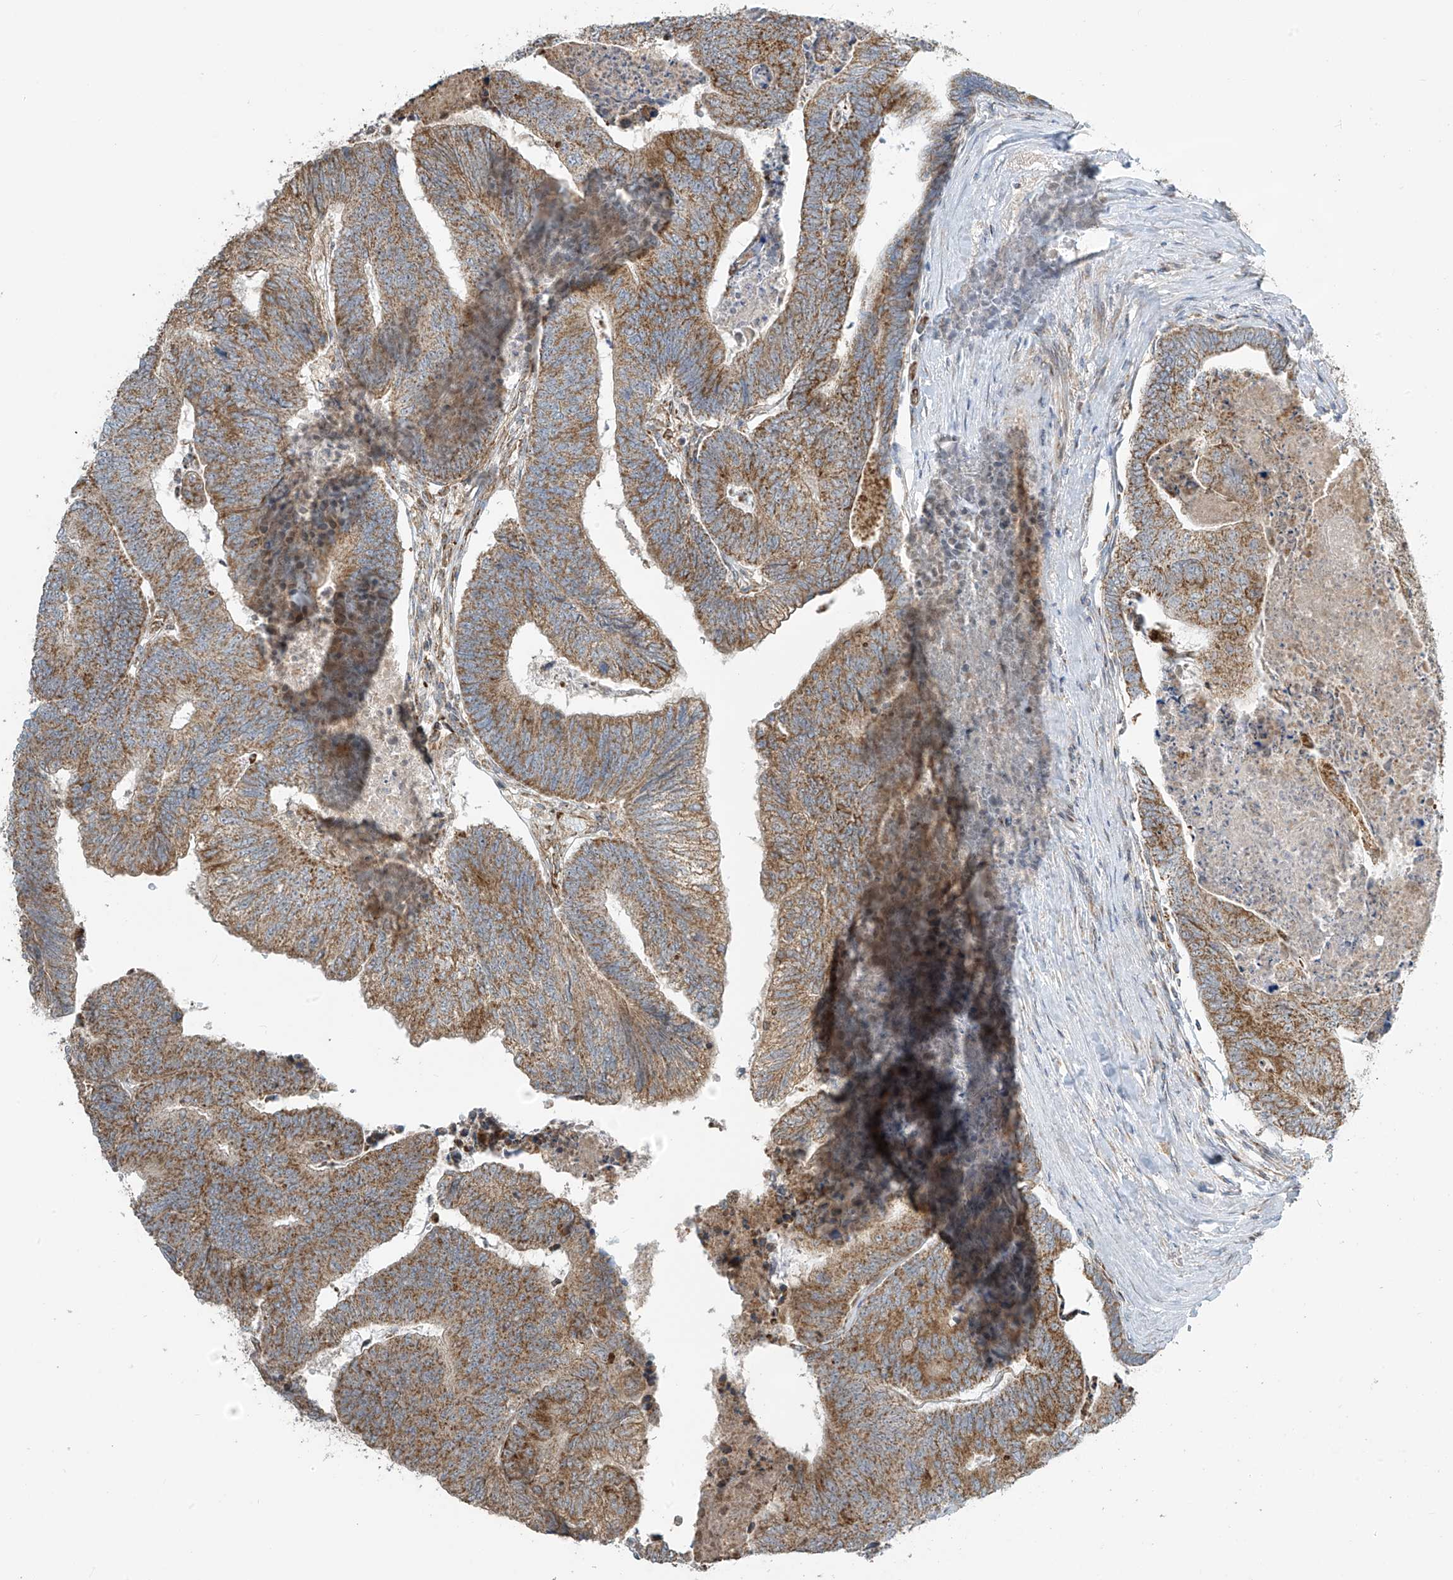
{"staining": {"intensity": "moderate", "quantity": ">75%", "location": "cytoplasmic/membranous"}, "tissue": "colorectal cancer", "cell_type": "Tumor cells", "image_type": "cancer", "snomed": [{"axis": "morphology", "description": "Adenocarcinoma, NOS"}, {"axis": "topography", "description": "Colon"}], "caption": "A histopathology image showing moderate cytoplasmic/membranous staining in about >75% of tumor cells in colorectal adenocarcinoma, as visualized by brown immunohistochemical staining.", "gene": "METTL6", "patient": {"sex": "female", "age": 67}}